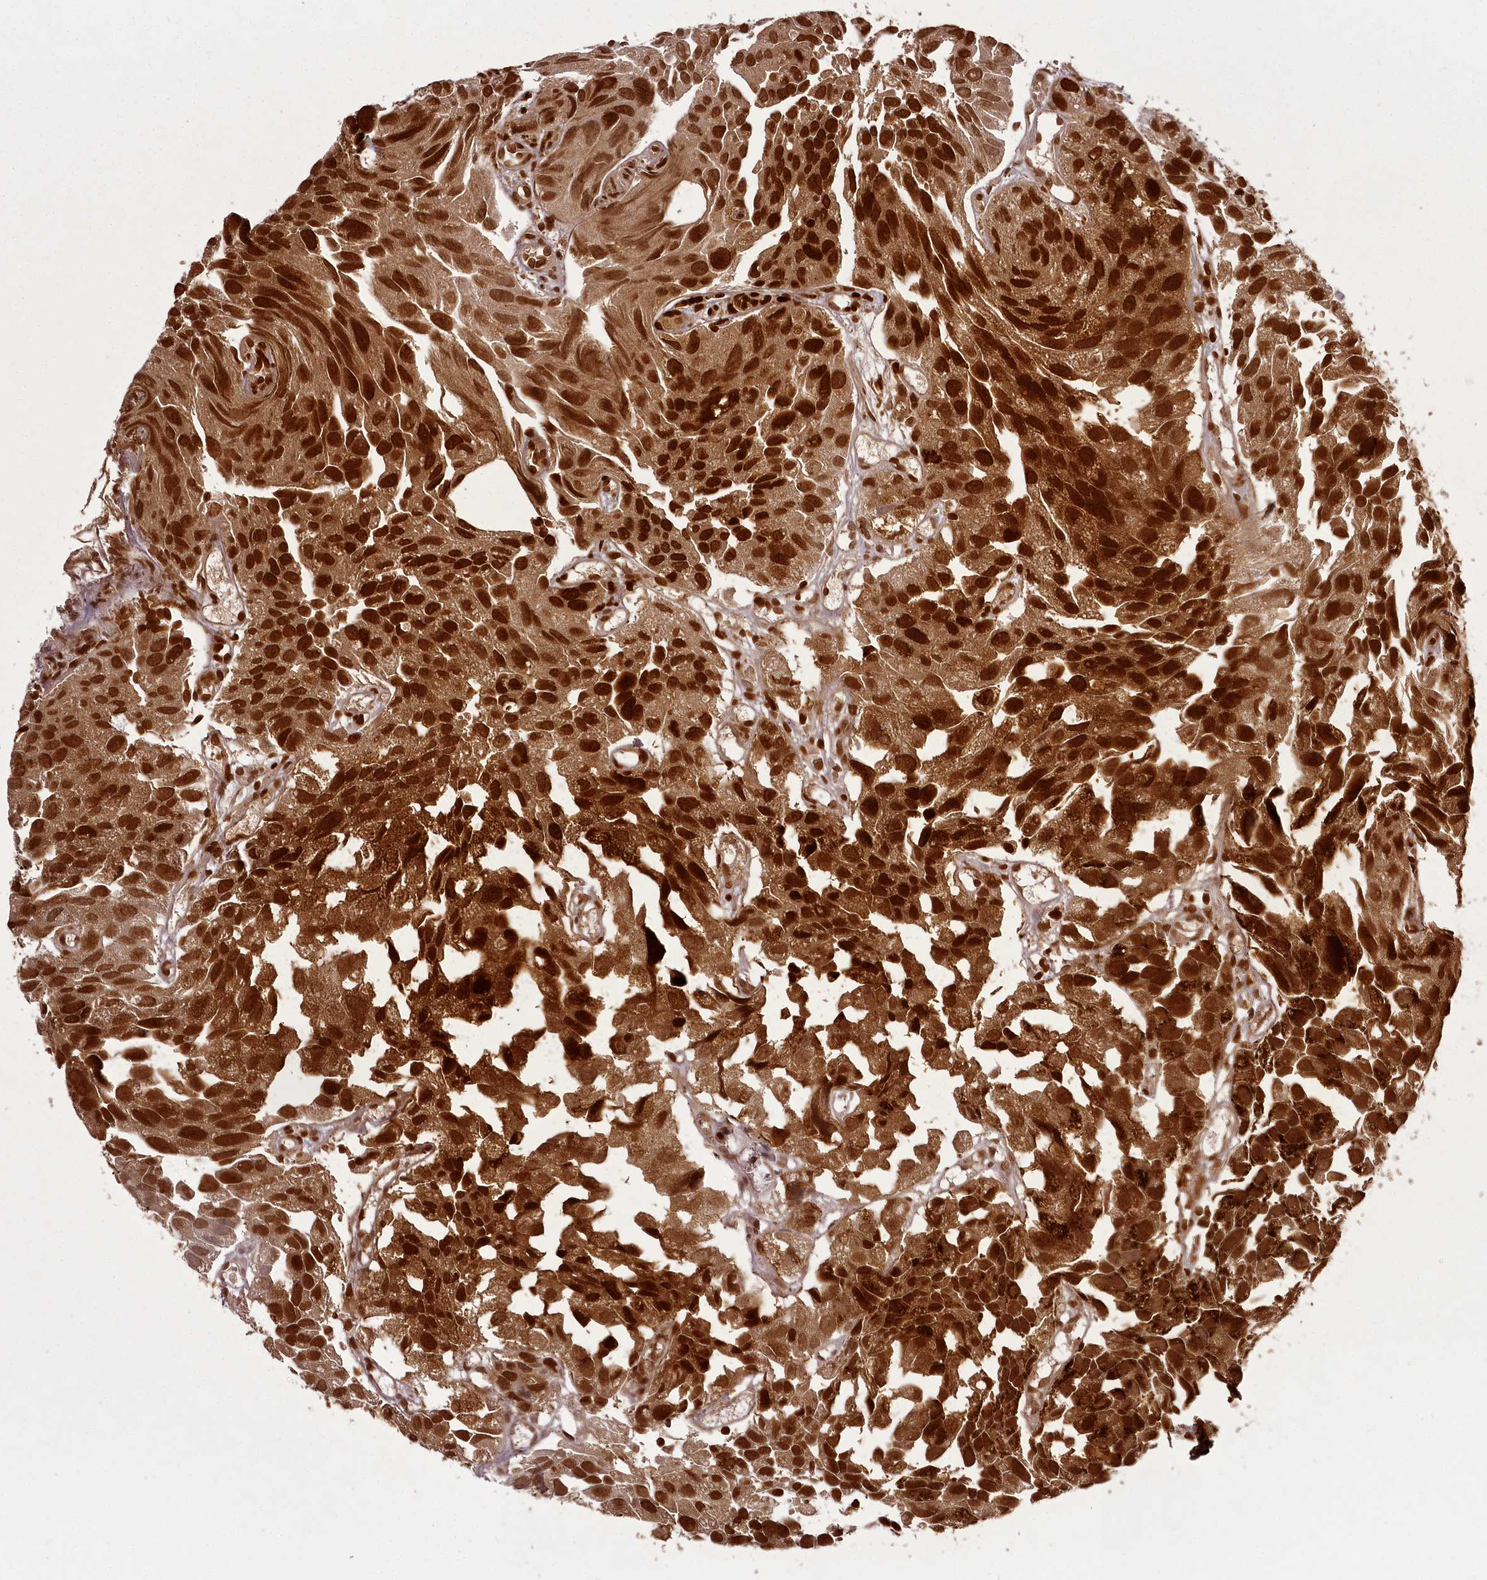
{"staining": {"intensity": "strong", "quantity": ">75%", "location": "nuclear"}, "tissue": "urothelial cancer", "cell_type": "Tumor cells", "image_type": "cancer", "snomed": [{"axis": "morphology", "description": "Urothelial carcinoma, High grade"}, {"axis": "topography", "description": "Urinary bladder"}], "caption": "Urothelial cancer tissue reveals strong nuclear staining in about >75% of tumor cells, visualized by immunohistochemistry.", "gene": "CHCHD2", "patient": {"sex": "female", "age": 75}}